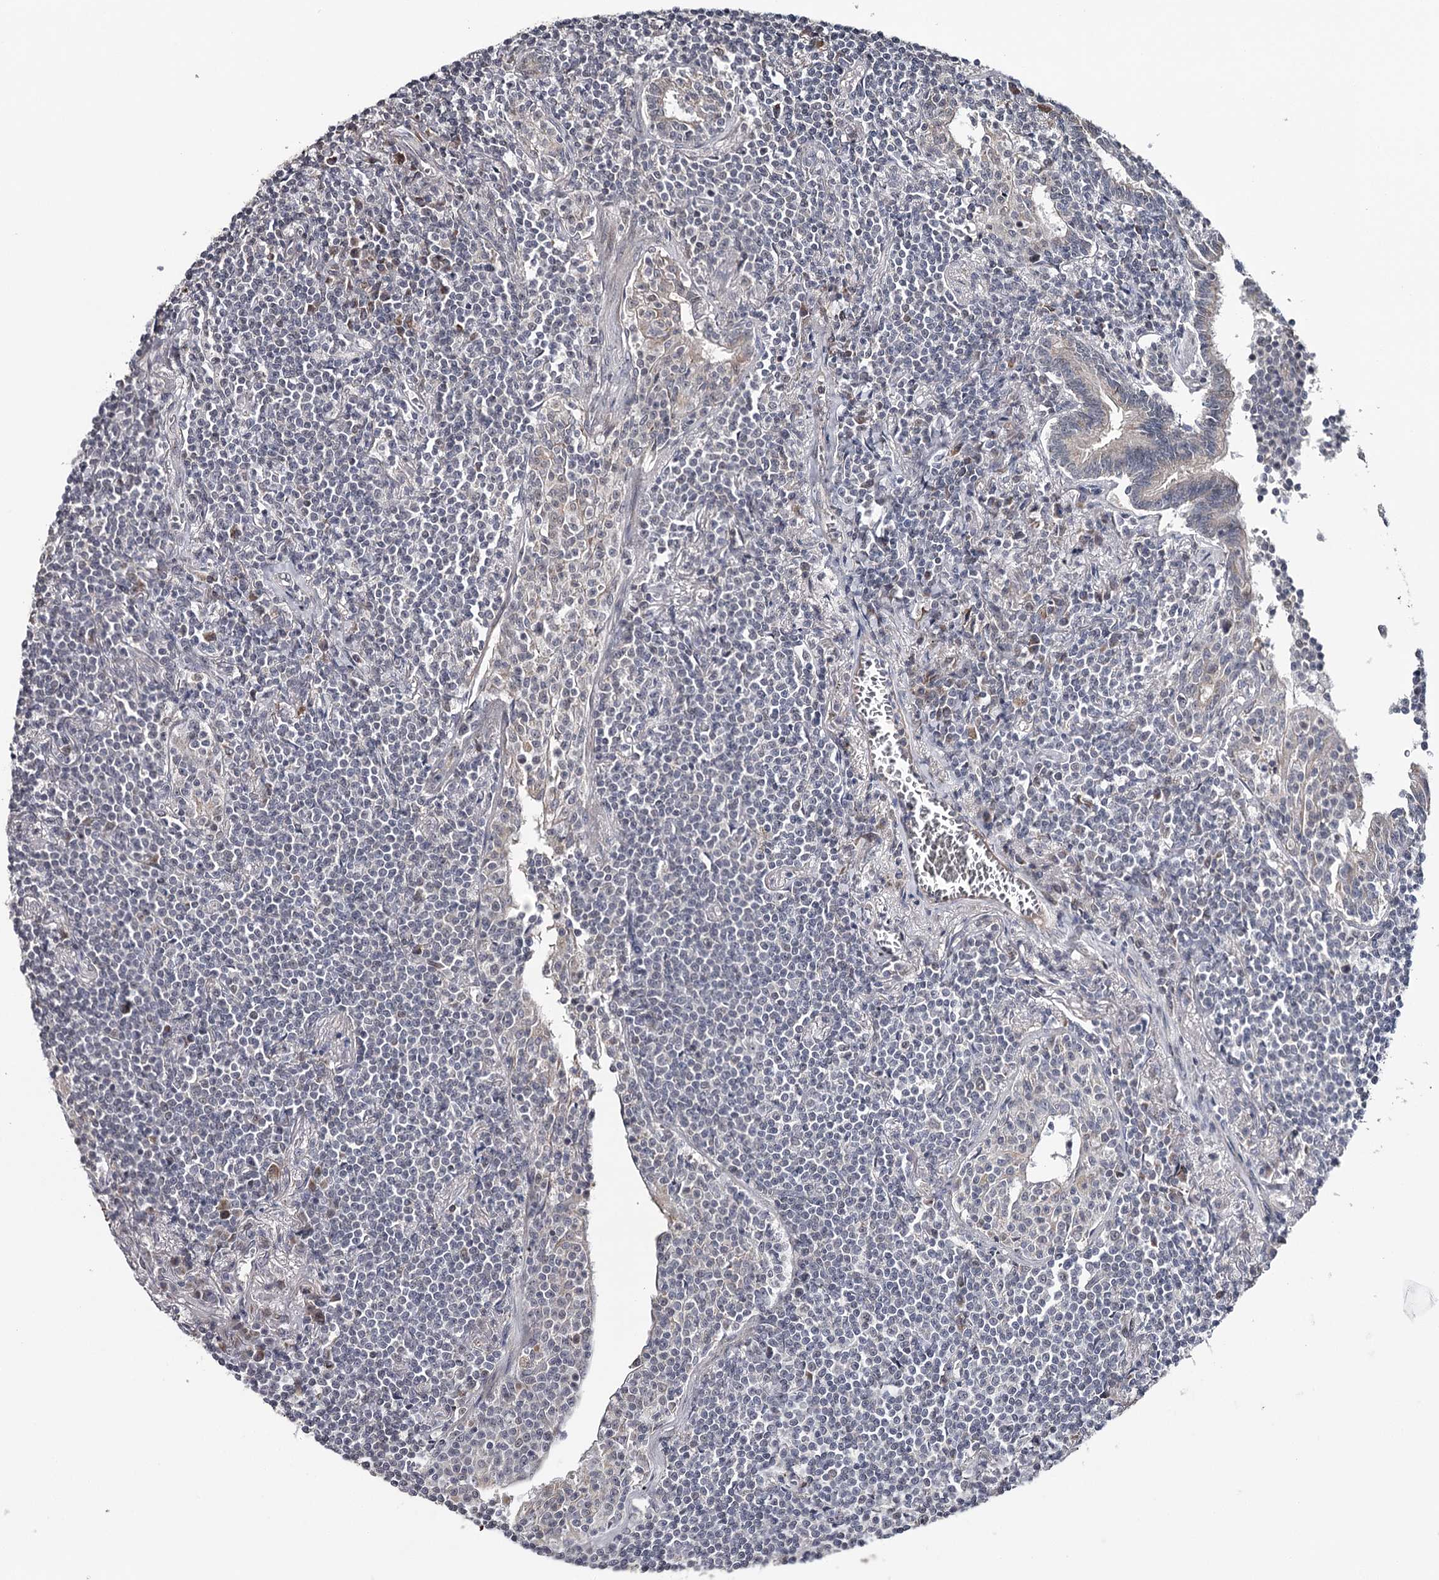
{"staining": {"intensity": "negative", "quantity": "none", "location": "none"}, "tissue": "lymphoma", "cell_type": "Tumor cells", "image_type": "cancer", "snomed": [{"axis": "morphology", "description": "Malignant lymphoma, non-Hodgkin's type, Low grade"}, {"axis": "topography", "description": "Lung"}], "caption": "Immunohistochemistry histopathology image of human lymphoma stained for a protein (brown), which shows no positivity in tumor cells.", "gene": "GTSF1", "patient": {"sex": "female", "age": 71}}